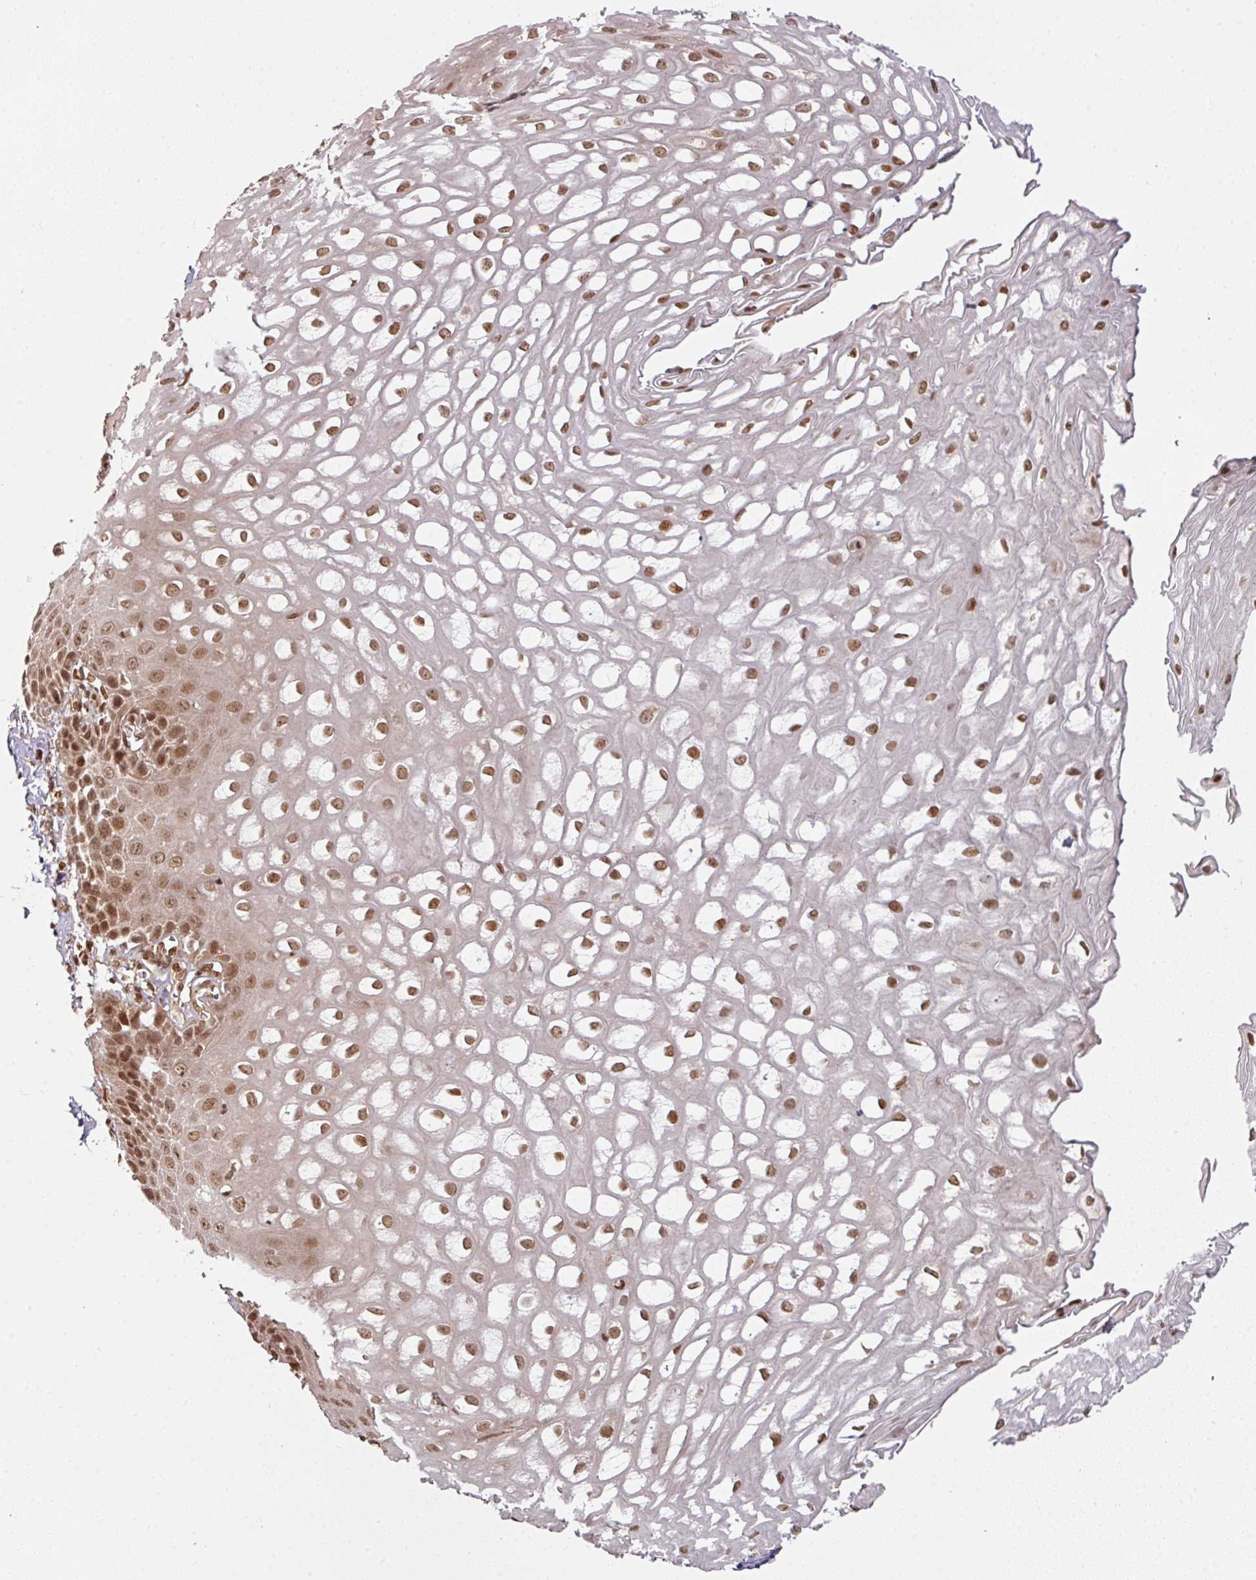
{"staining": {"intensity": "moderate", "quantity": ">75%", "location": "nuclear"}, "tissue": "esophagus", "cell_type": "Squamous epithelial cells", "image_type": "normal", "snomed": [{"axis": "morphology", "description": "Normal tissue, NOS"}, {"axis": "topography", "description": "Esophagus"}], "caption": "Protein expression analysis of benign esophagus exhibits moderate nuclear staining in about >75% of squamous epithelial cells. (DAB (3,3'-diaminobenzidine) = brown stain, brightfield microscopy at high magnification).", "gene": "SIK3", "patient": {"sex": "male", "age": 67}}